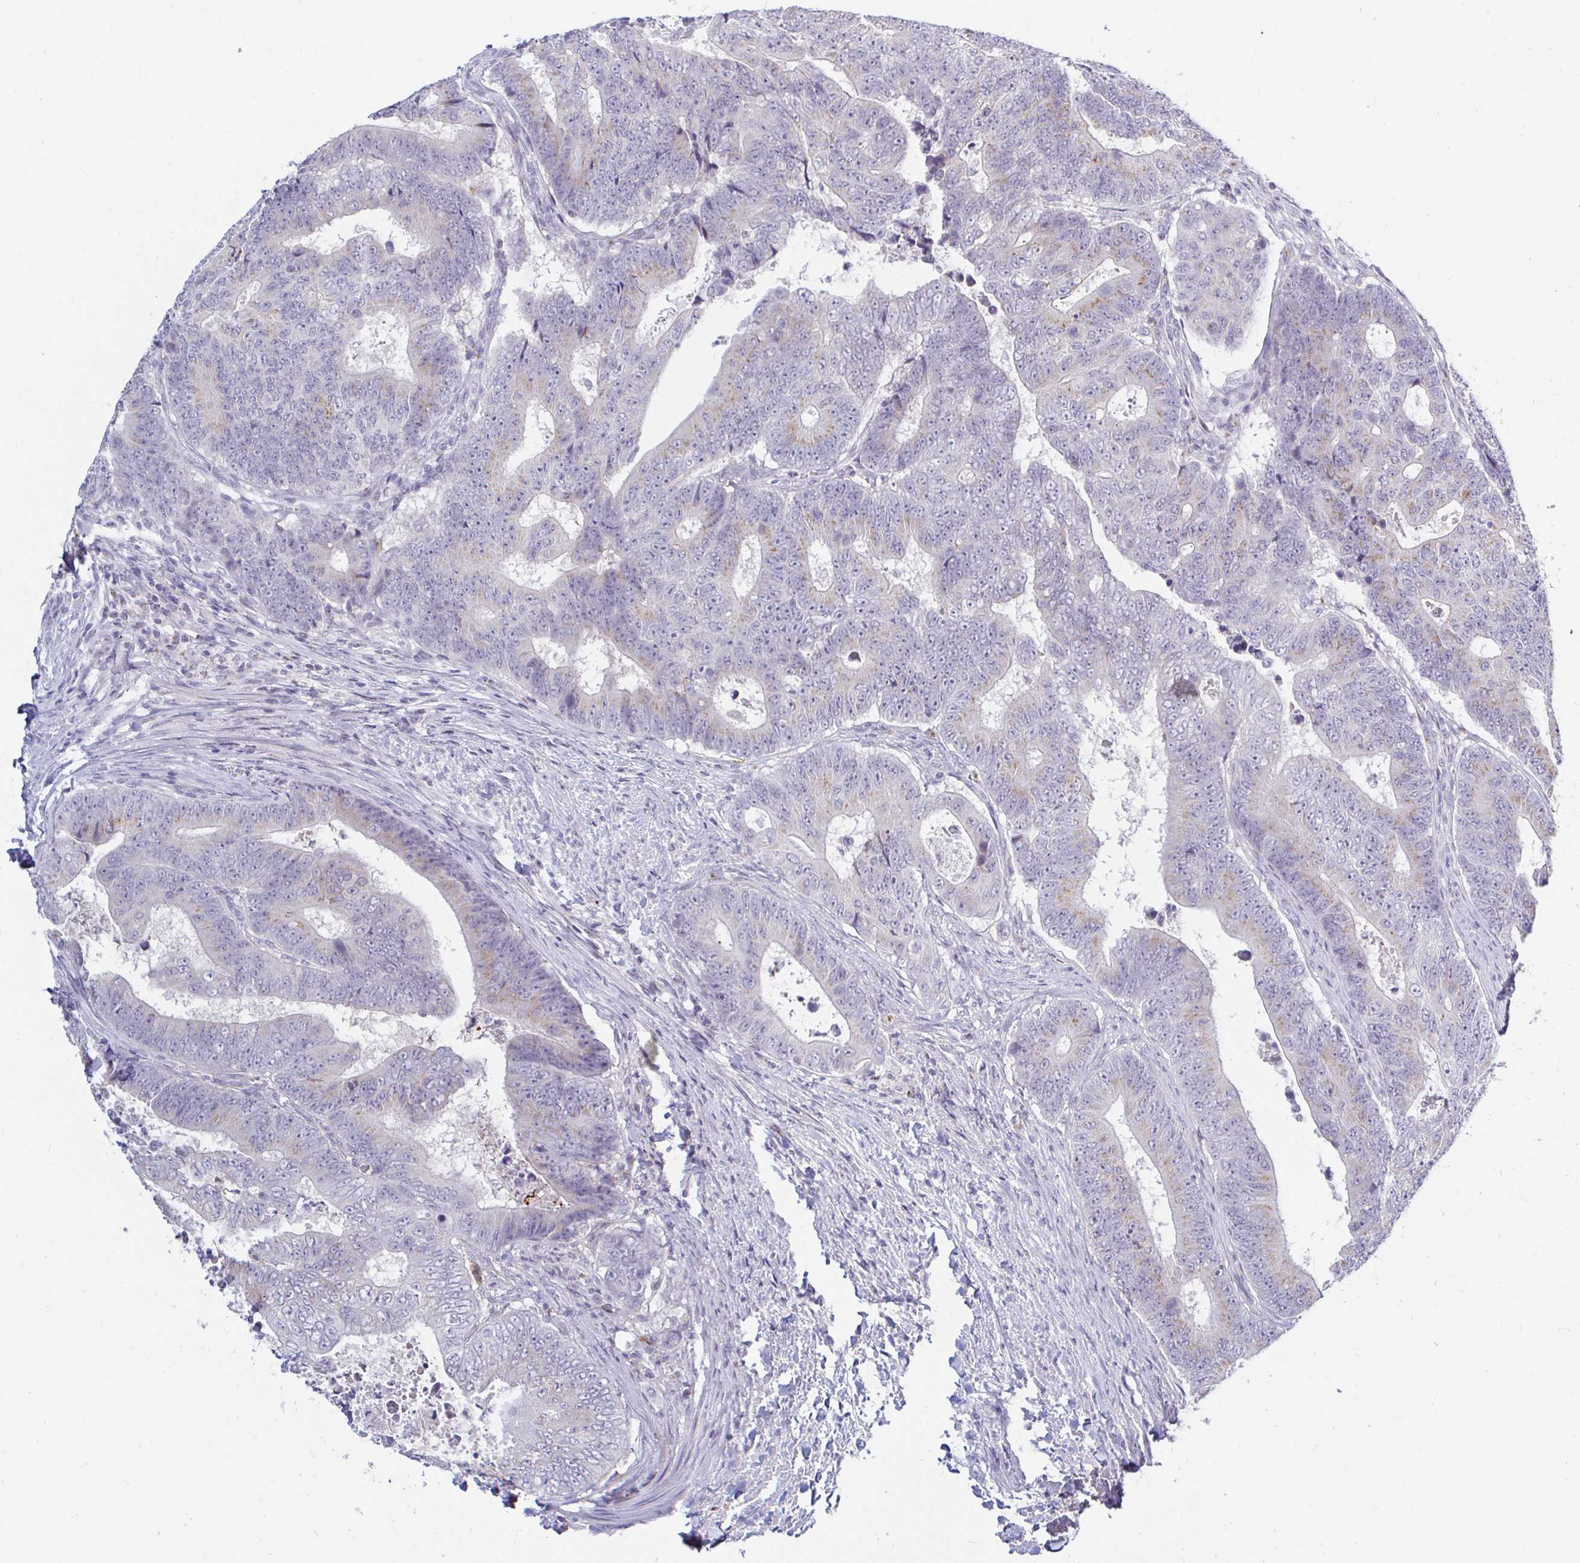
{"staining": {"intensity": "weak", "quantity": "<25%", "location": "cytoplasmic/membranous"}, "tissue": "colorectal cancer", "cell_type": "Tumor cells", "image_type": "cancer", "snomed": [{"axis": "morphology", "description": "Adenocarcinoma, NOS"}, {"axis": "topography", "description": "Colon"}], "caption": "The micrograph reveals no staining of tumor cells in adenocarcinoma (colorectal).", "gene": "OR51D1", "patient": {"sex": "female", "age": 48}}